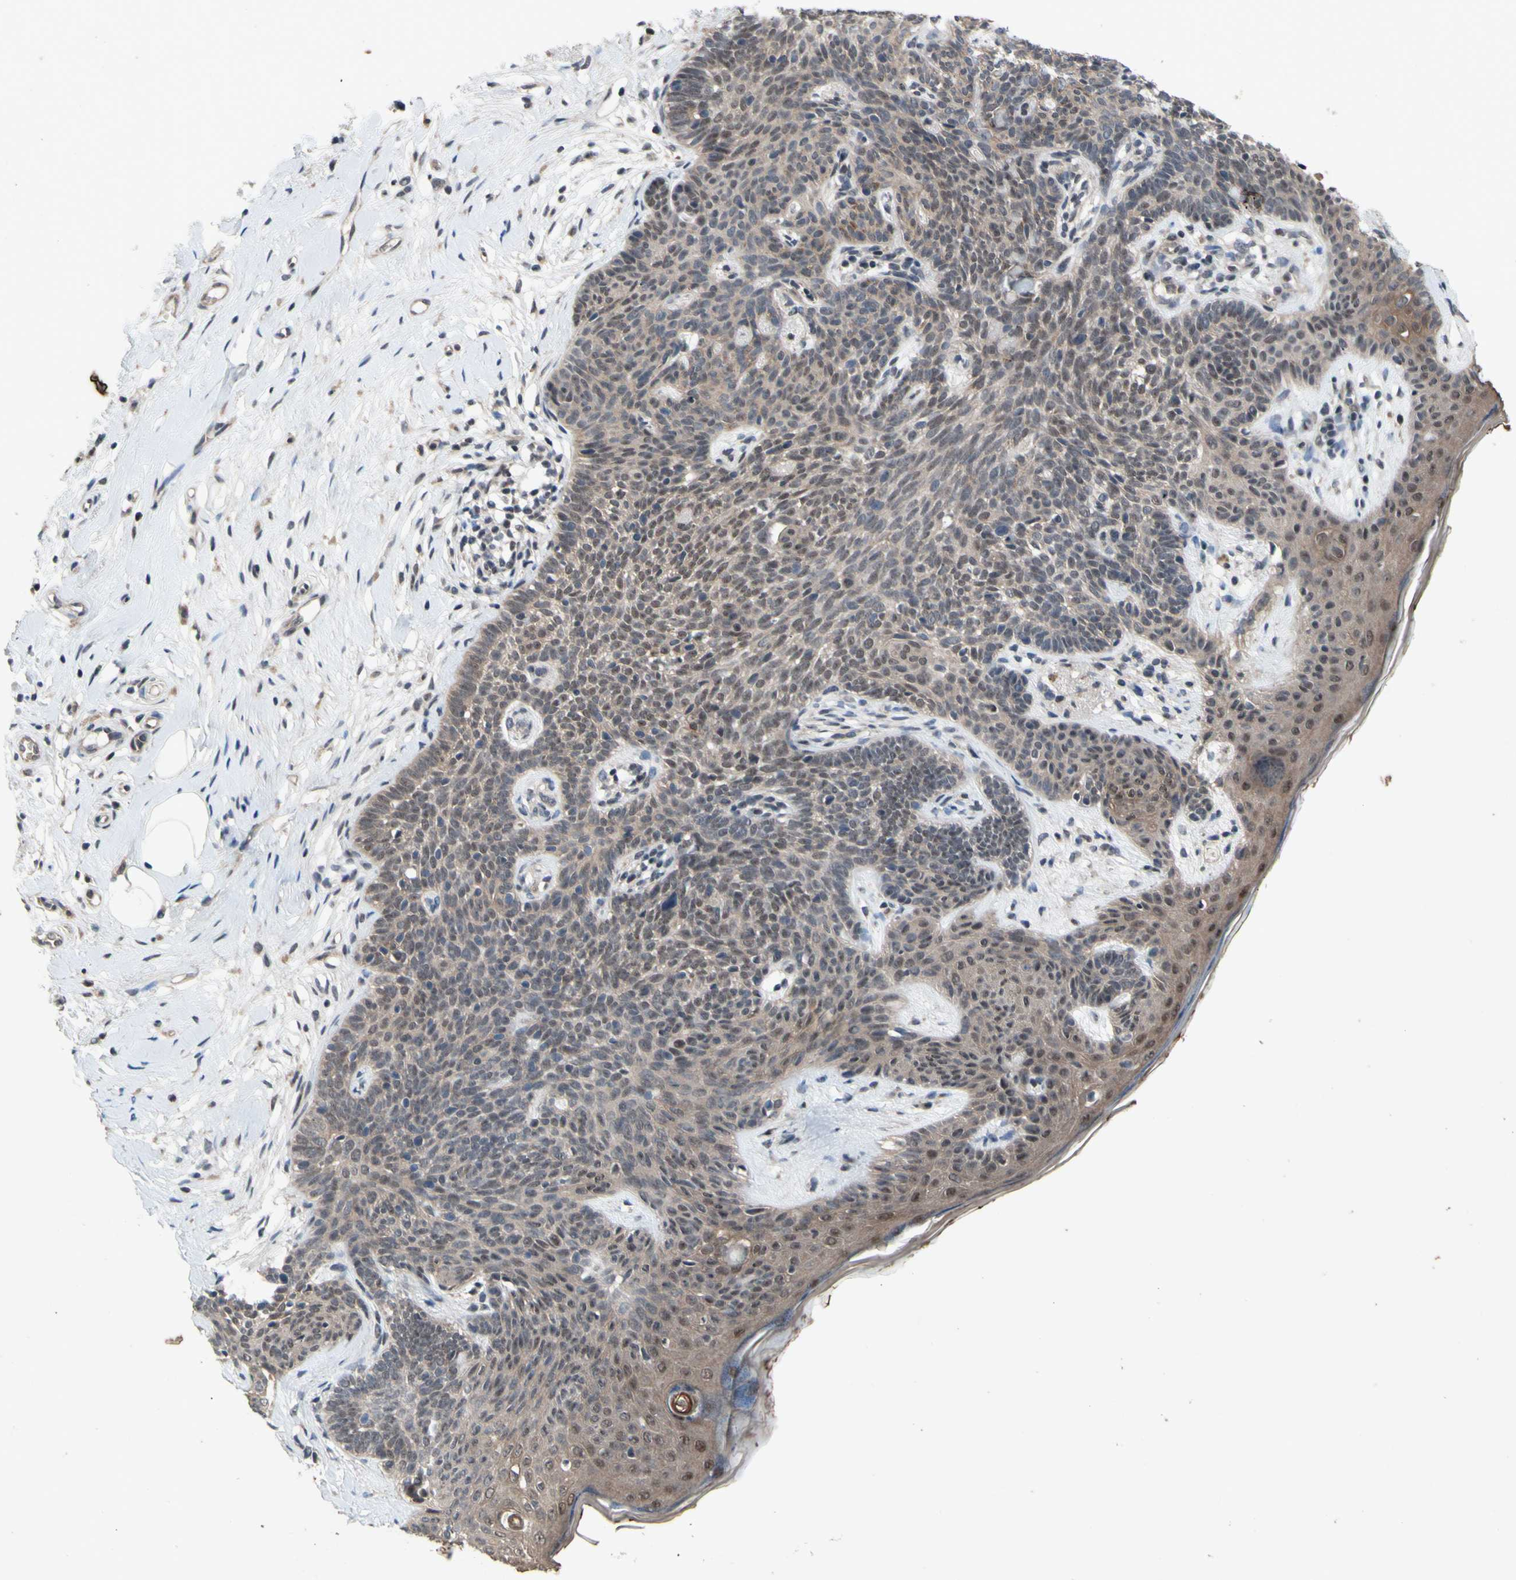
{"staining": {"intensity": "weak", "quantity": ">75%", "location": "cytoplasmic/membranous,nuclear"}, "tissue": "skin cancer", "cell_type": "Tumor cells", "image_type": "cancer", "snomed": [{"axis": "morphology", "description": "Developmental malformation"}, {"axis": "morphology", "description": "Basal cell carcinoma"}, {"axis": "topography", "description": "Skin"}], "caption": "Protein staining of skin basal cell carcinoma tissue displays weak cytoplasmic/membranous and nuclear positivity in approximately >75% of tumor cells.", "gene": "TRDMT1", "patient": {"sex": "female", "age": 62}}